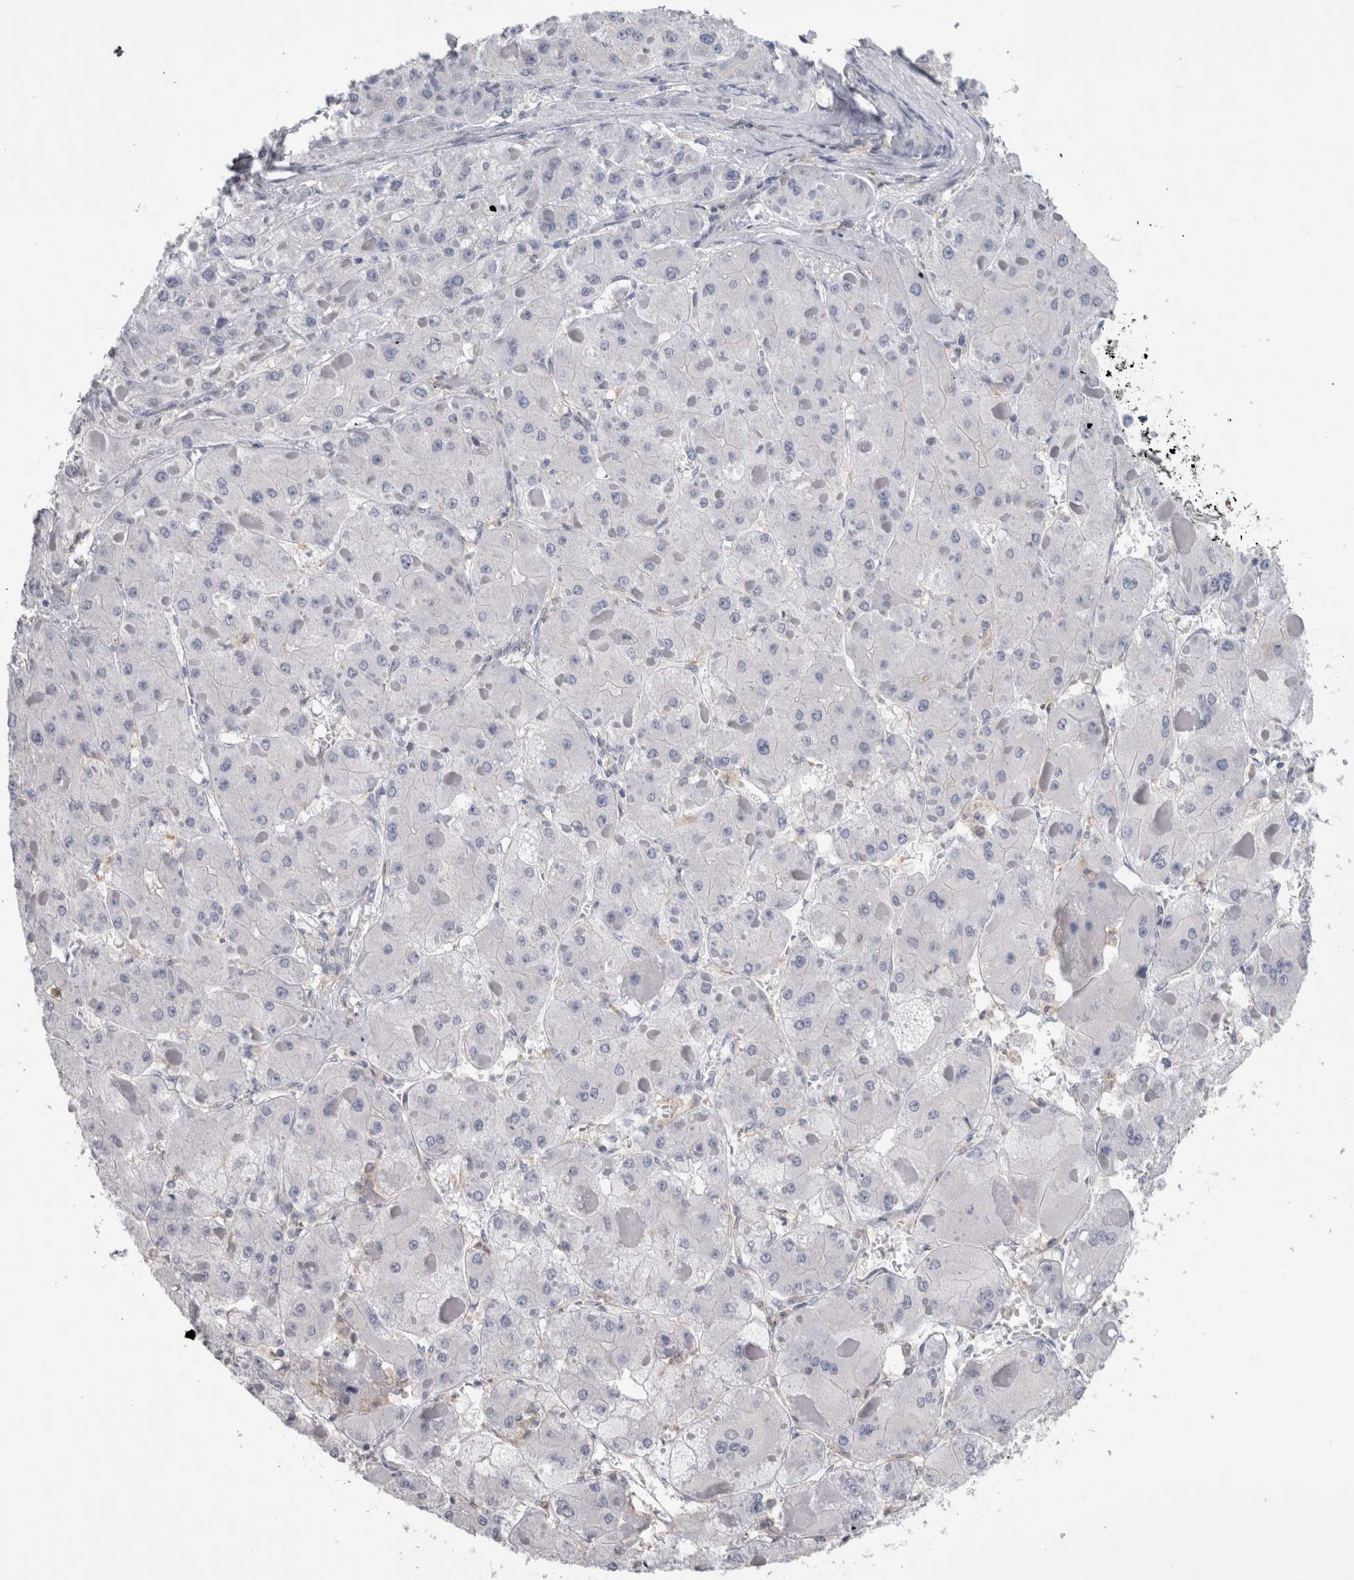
{"staining": {"intensity": "negative", "quantity": "none", "location": "none"}, "tissue": "liver cancer", "cell_type": "Tumor cells", "image_type": "cancer", "snomed": [{"axis": "morphology", "description": "Carcinoma, Hepatocellular, NOS"}, {"axis": "topography", "description": "Liver"}], "caption": "There is no significant staining in tumor cells of liver cancer. (Immunohistochemistry, brightfield microscopy, high magnification).", "gene": "SCRN1", "patient": {"sex": "female", "age": 73}}